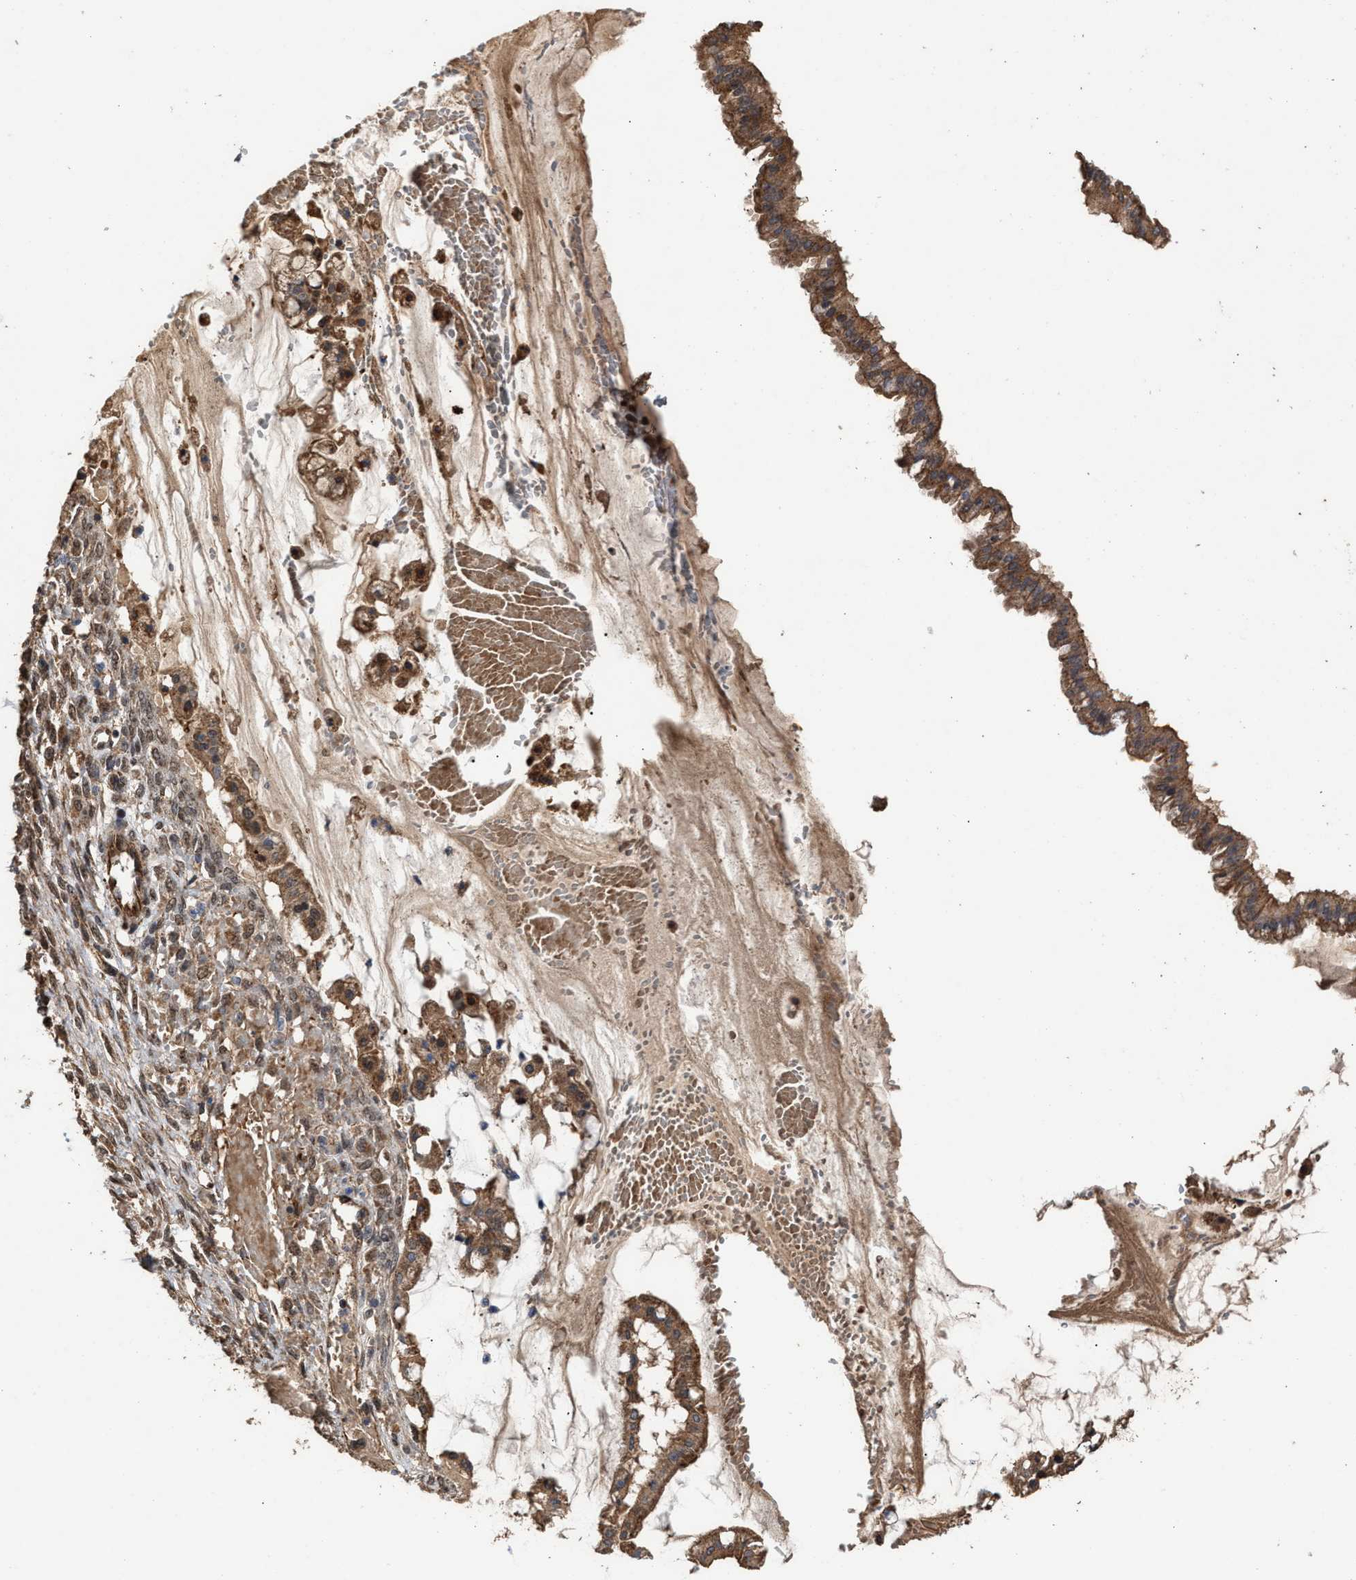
{"staining": {"intensity": "moderate", "quantity": ">75%", "location": "cytoplasmic/membranous"}, "tissue": "ovarian cancer", "cell_type": "Tumor cells", "image_type": "cancer", "snomed": [{"axis": "morphology", "description": "Cystadenocarcinoma, mucinous, NOS"}, {"axis": "topography", "description": "Ovary"}], "caption": "Ovarian cancer (mucinous cystadenocarcinoma) stained with DAB immunohistochemistry (IHC) exhibits medium levels of moderate cytoplasmic/membranous positivity in approximately >75% of tumor cells.", "gene": "ZNHIT6", "patient": {"sex": "female", "age": 73}}